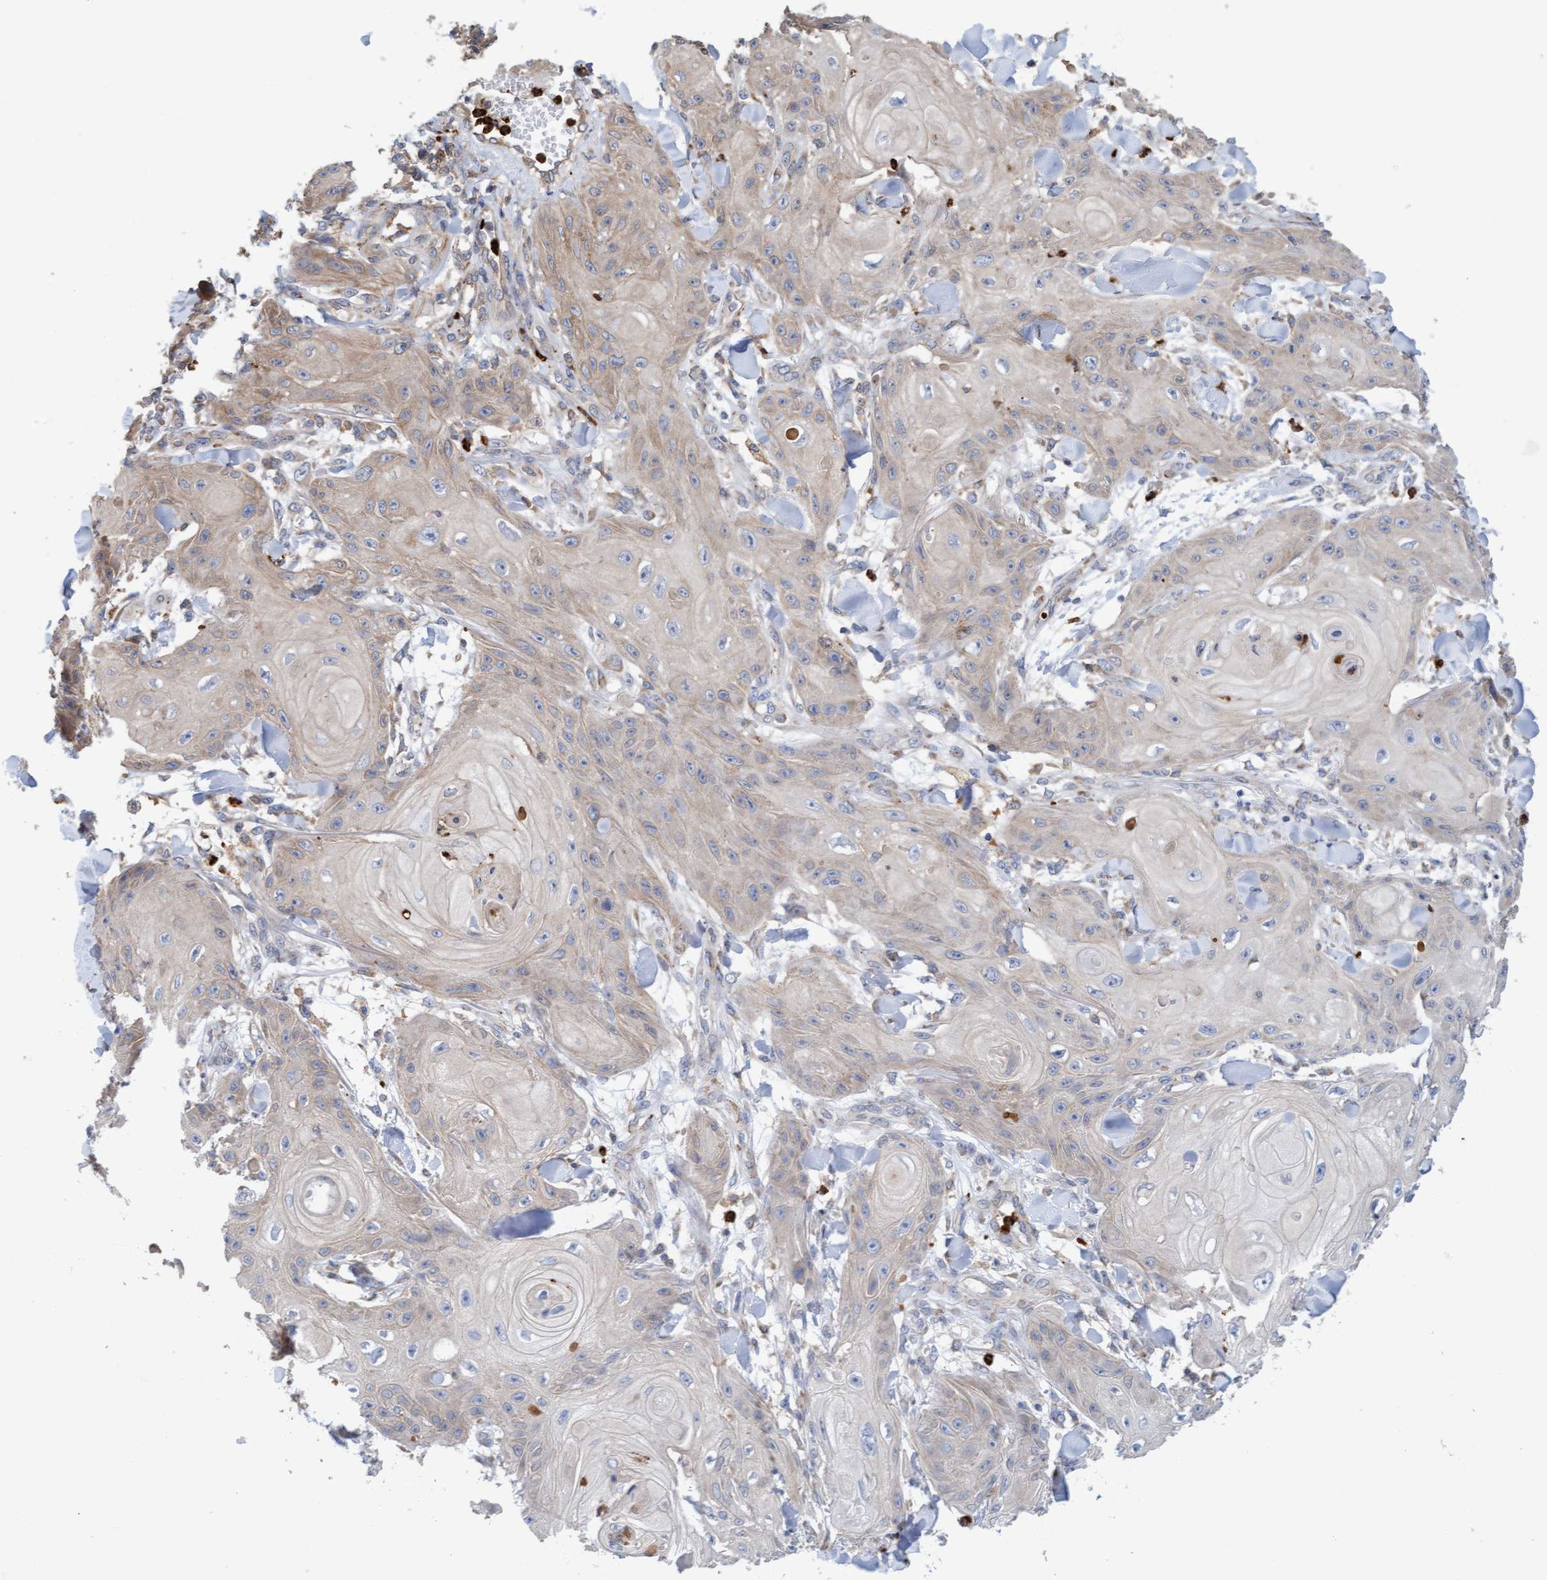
{"staining": {"intensity": "weak", "quantity": "25%-75%", "location": "cytoplasmic/membranous"}, "tissue": "skin cancer", "cell_type": "Tumor cells", "image_type": "cancer", "snomed": [{"axis": "morphology", "description": "Squamous cell carcinoma, NOS"}, {"axis": "topography", "description": "Skin"}], "caption": "Skin squamous cell carcinoma stained with immunohistochemistry (IHC) displays weak cytoplasmic/membranous staining in approximately 25%-75% of tumor cells.", "gene": "MMP8", "patient": {"sex": "male", "age": 74}}